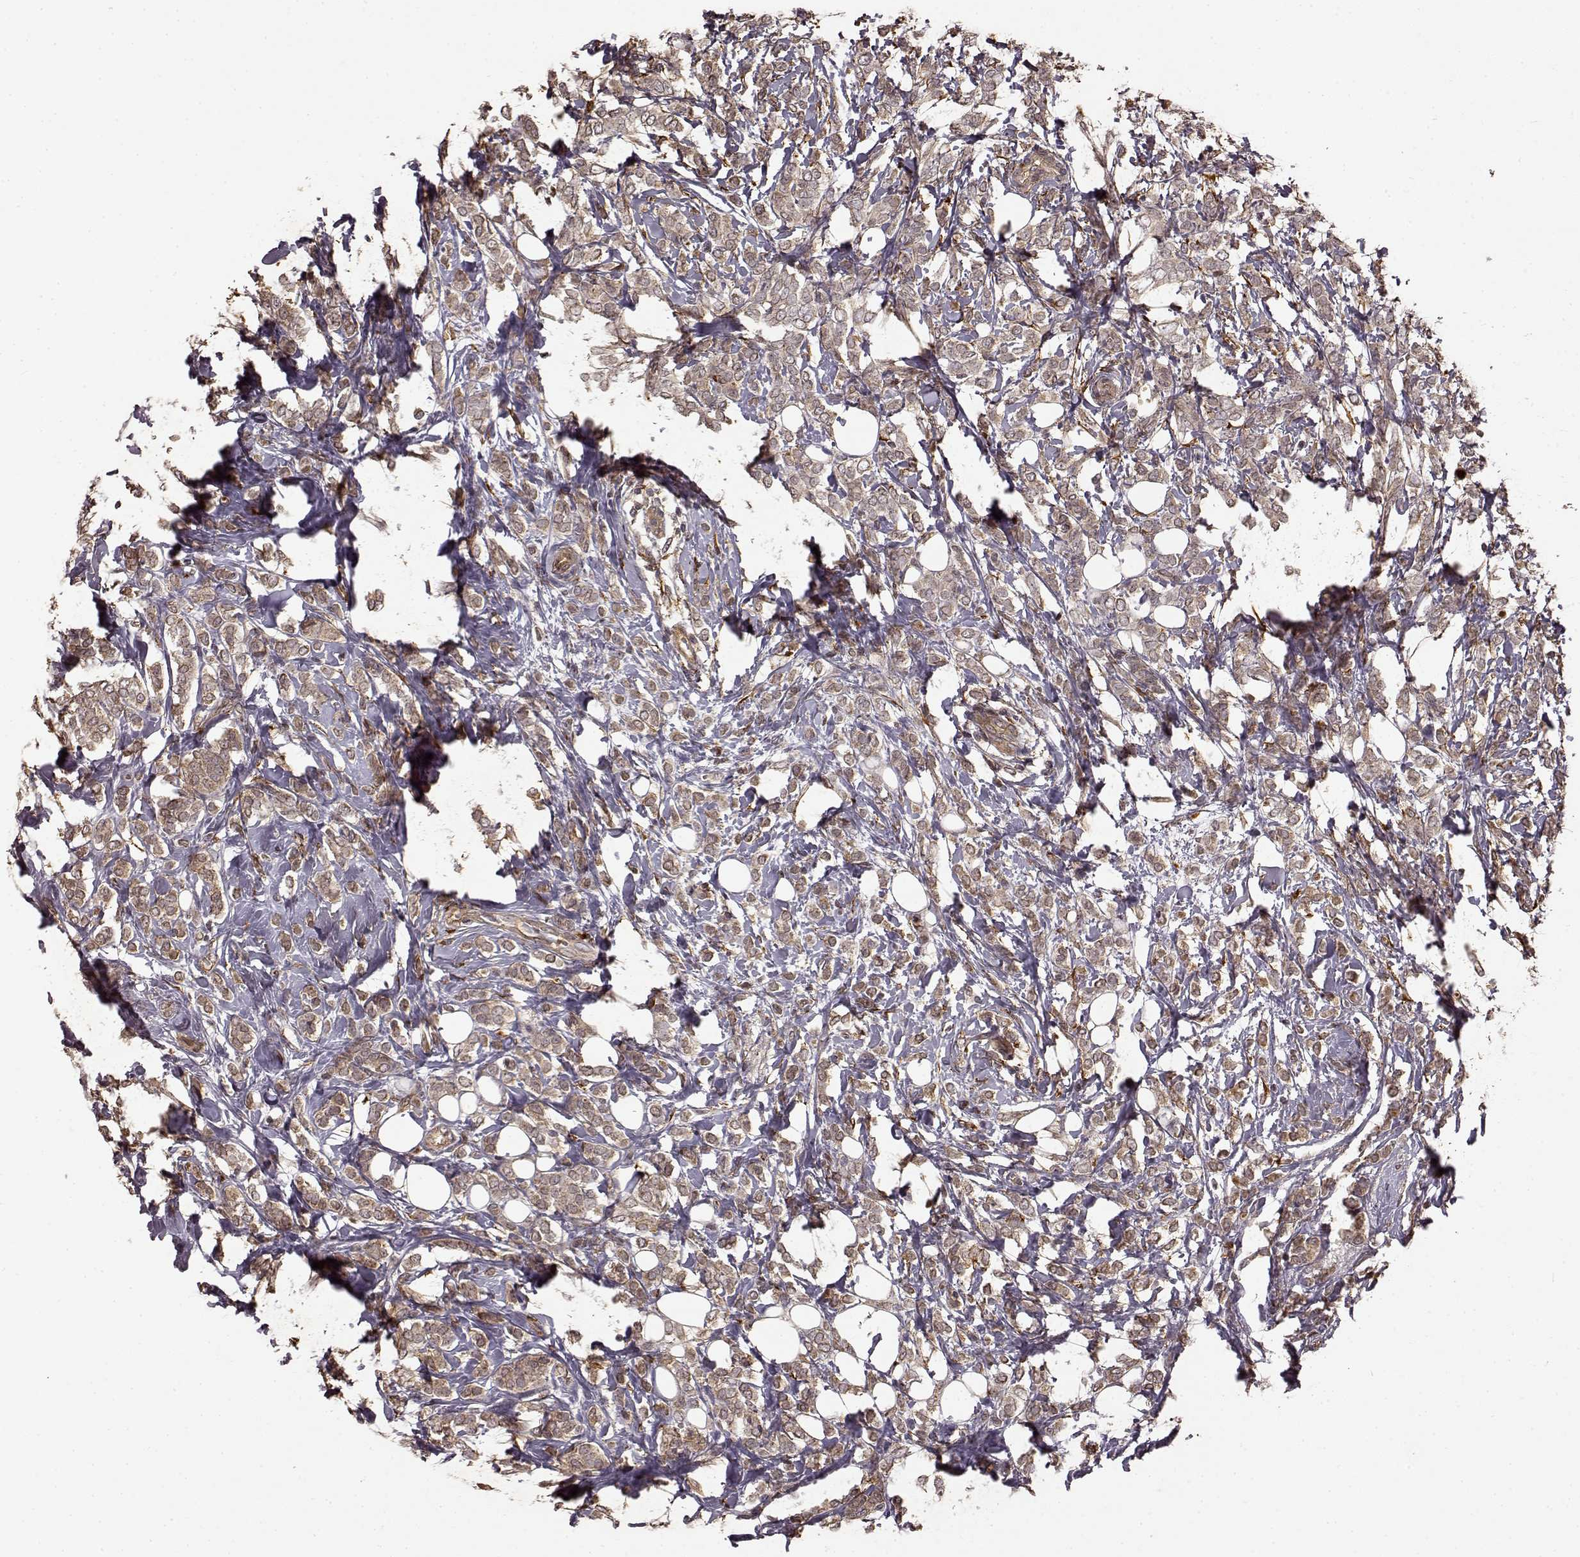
{"staining": {"intensity": "moderate", "quantity": "<25%", "location": "cytoplasmic/membranous"}, "tissue": "breast cancer", "cell_type": "Tumor cells", "image_type": "cancer", "snomed": [{"axis": "morphology", "description": "Lobular carcinoma"}, {"axis": "topography", "description": "Breast"}], "caption": "Breast cancer (lobular carcinoma) stained with a protein marker reveals moderate staining in tumor cells.", "gene": "FSTL1", "patient": {"sex": "female", "age": 49}}